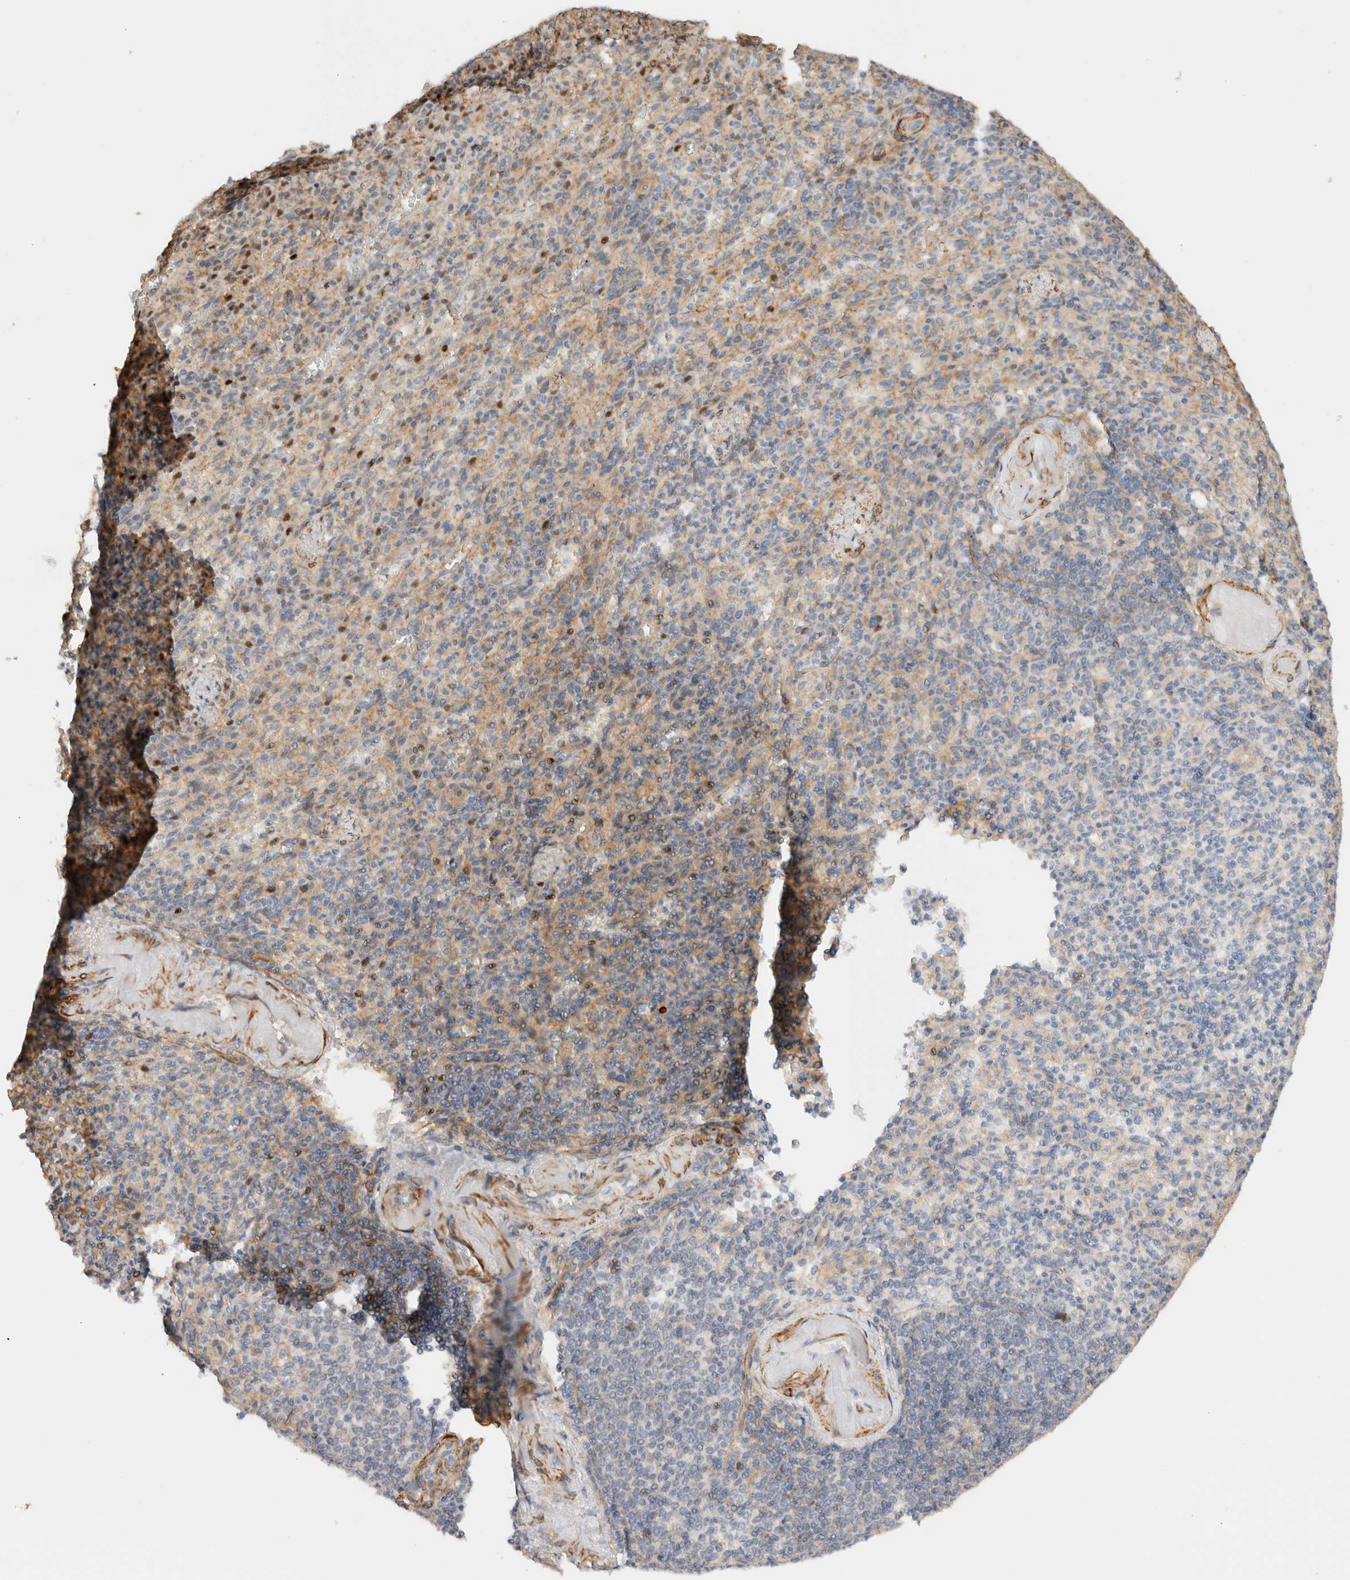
{"staining": {"intensity": "moderate", "quantity": "<25%", "location": "nuclear"}, "tissue": "spleen", "cell_type": "Cells in red pulp", "image_type": "normal", "snomed": [{"axis": "morphology", "description": "Normal tissue, NOS"}, {"axis": "topography", "description": "Spleen"}], "caption": "An immunohistochemistry (IHC) image of normal tissue is shown. Protein staining in brown shows moderate nuclear positivity in spleen within cells in red pulp. (IHC, brightfield microscopy, high magnification).", "gene": "ID3", "patient": {"sex": "female", "age": 74}}